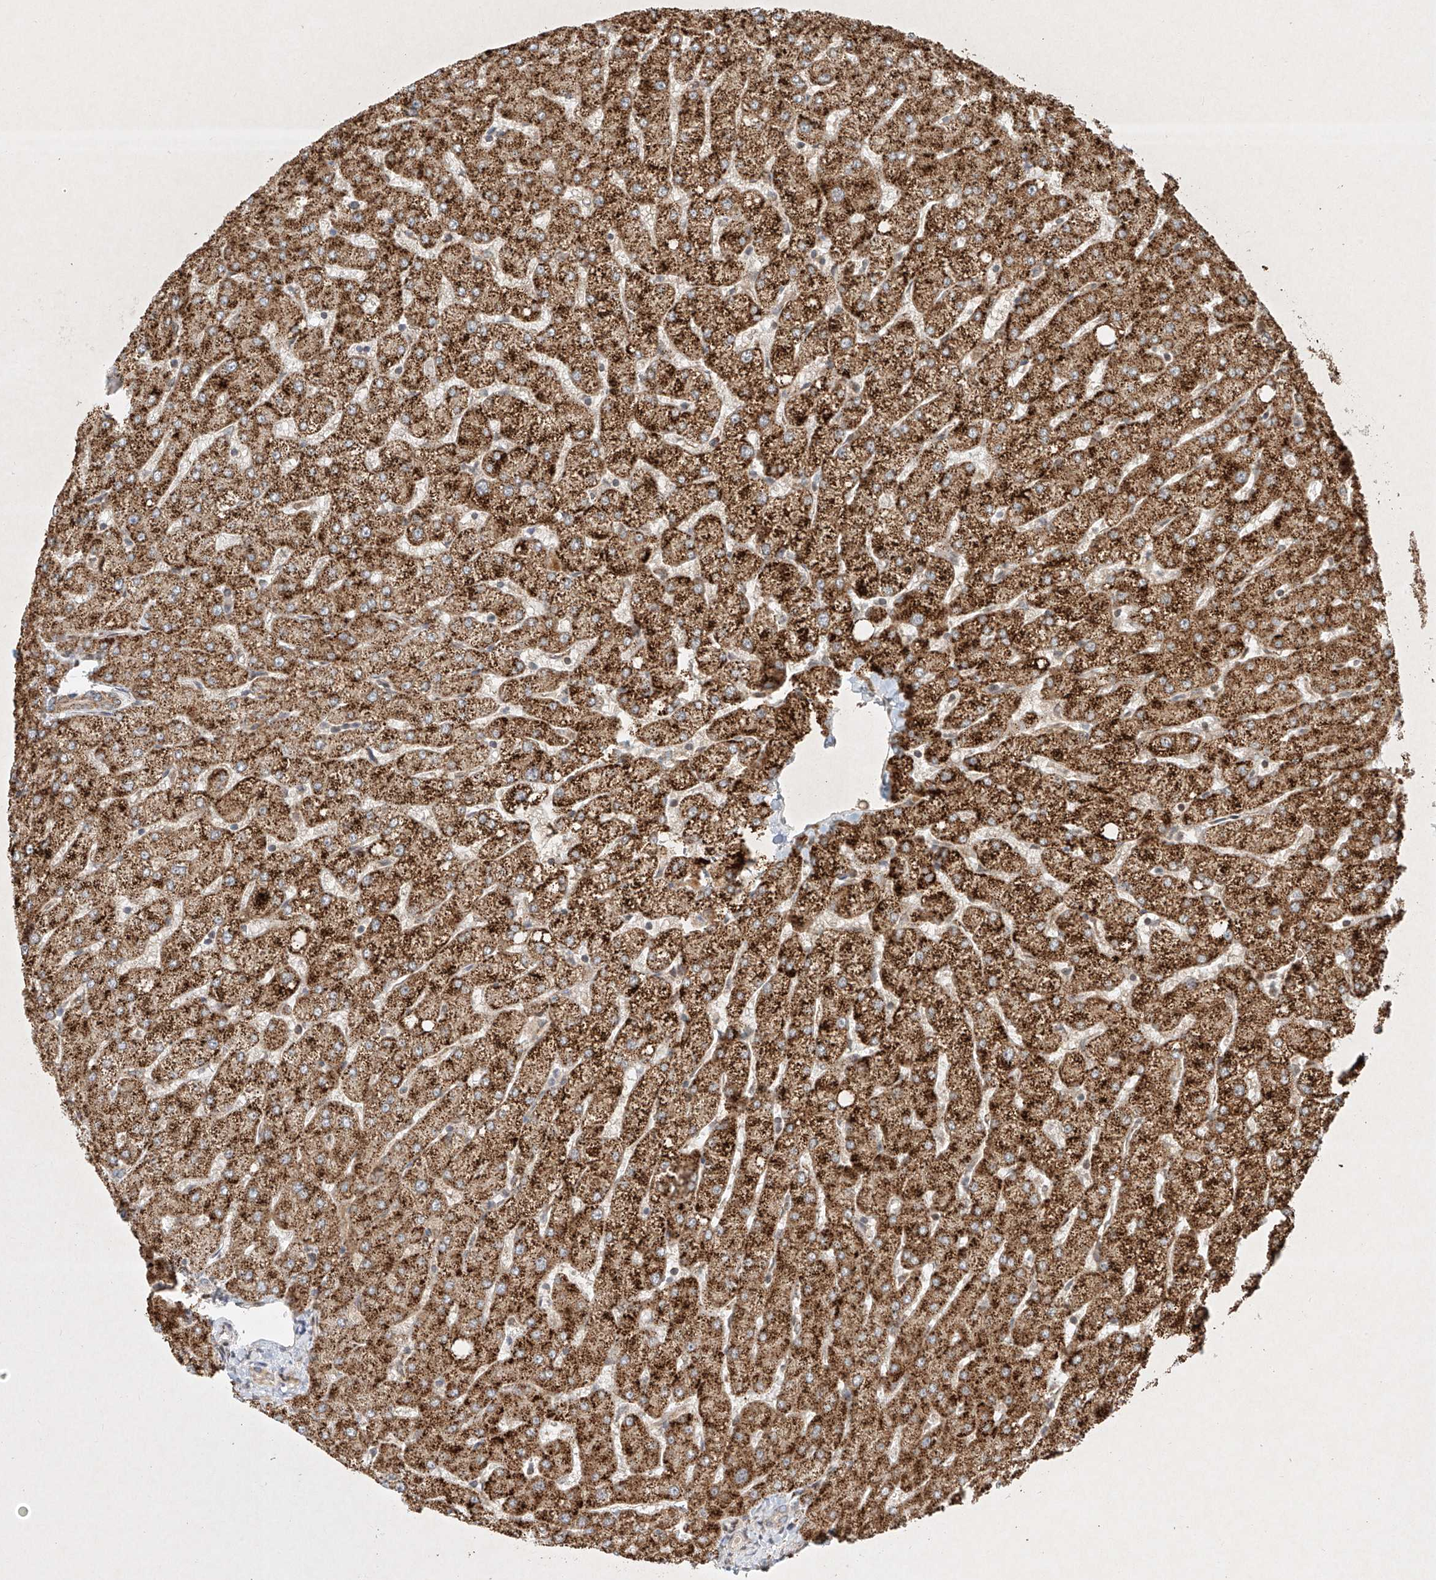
{"staining": {"intensity": "weak", "quantity": "25%-75%", "location": "cytoplasmic/membranous"}, "tissue": "liver", "cell_type": "Cholangiocytes", "image_type": "normal", "snomed": [{"axis": "morphology", "description": "Normal tissue, NOS"}, {"axis": "topography", "description": "Liver"}], "caption": "Immunohistochemical staining of unremarkable liver shows weak cytoplasmic/membranous protein positivity in about 25%-75% of cholangiocytes.", "gene": "EPG5", "patient": {"sex": "female", "age": 54}}